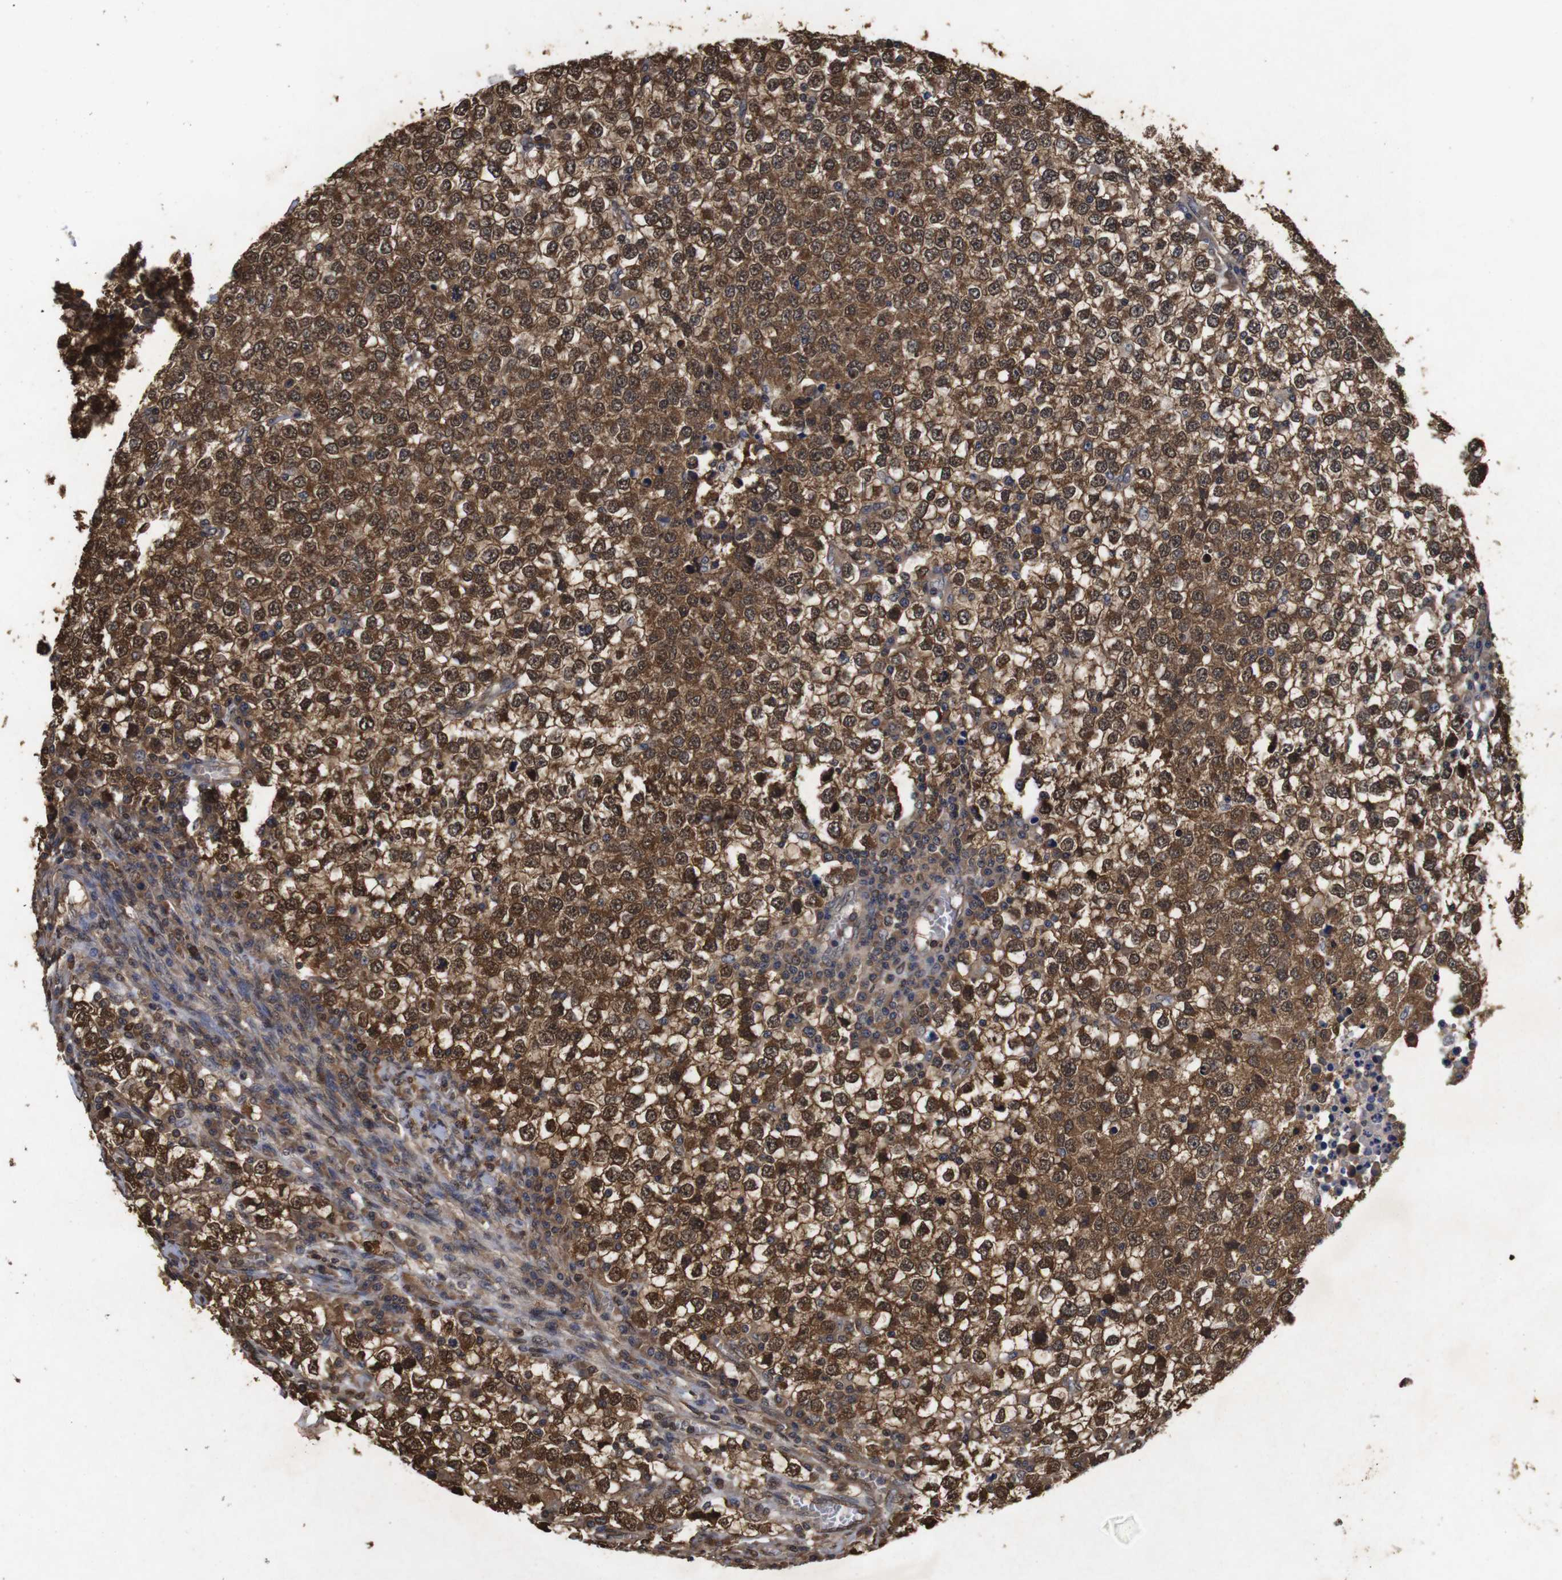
{"staining": {"intensity": "strong", "quantity": ">75%", "location": "cytoplasmic/membranous,nuclear"}, "tissue": "testis cancer", "cell_type": "Tumor cells", "image_type": "cancer", "snomed": [{"axis": "morphology", "description": "Seminoma, NOS"}, {"axis": "topography", "description": "Testis"}], "caption": "About >75% of tumor cells in testis cancer (seminoma) reveal strong cytoplasmic/membranous and nuclear protein expression as visualized by brown immunohistochemical staining.", "gene": "SUMO3", "patient": {"sex": "male", "age": 65}}